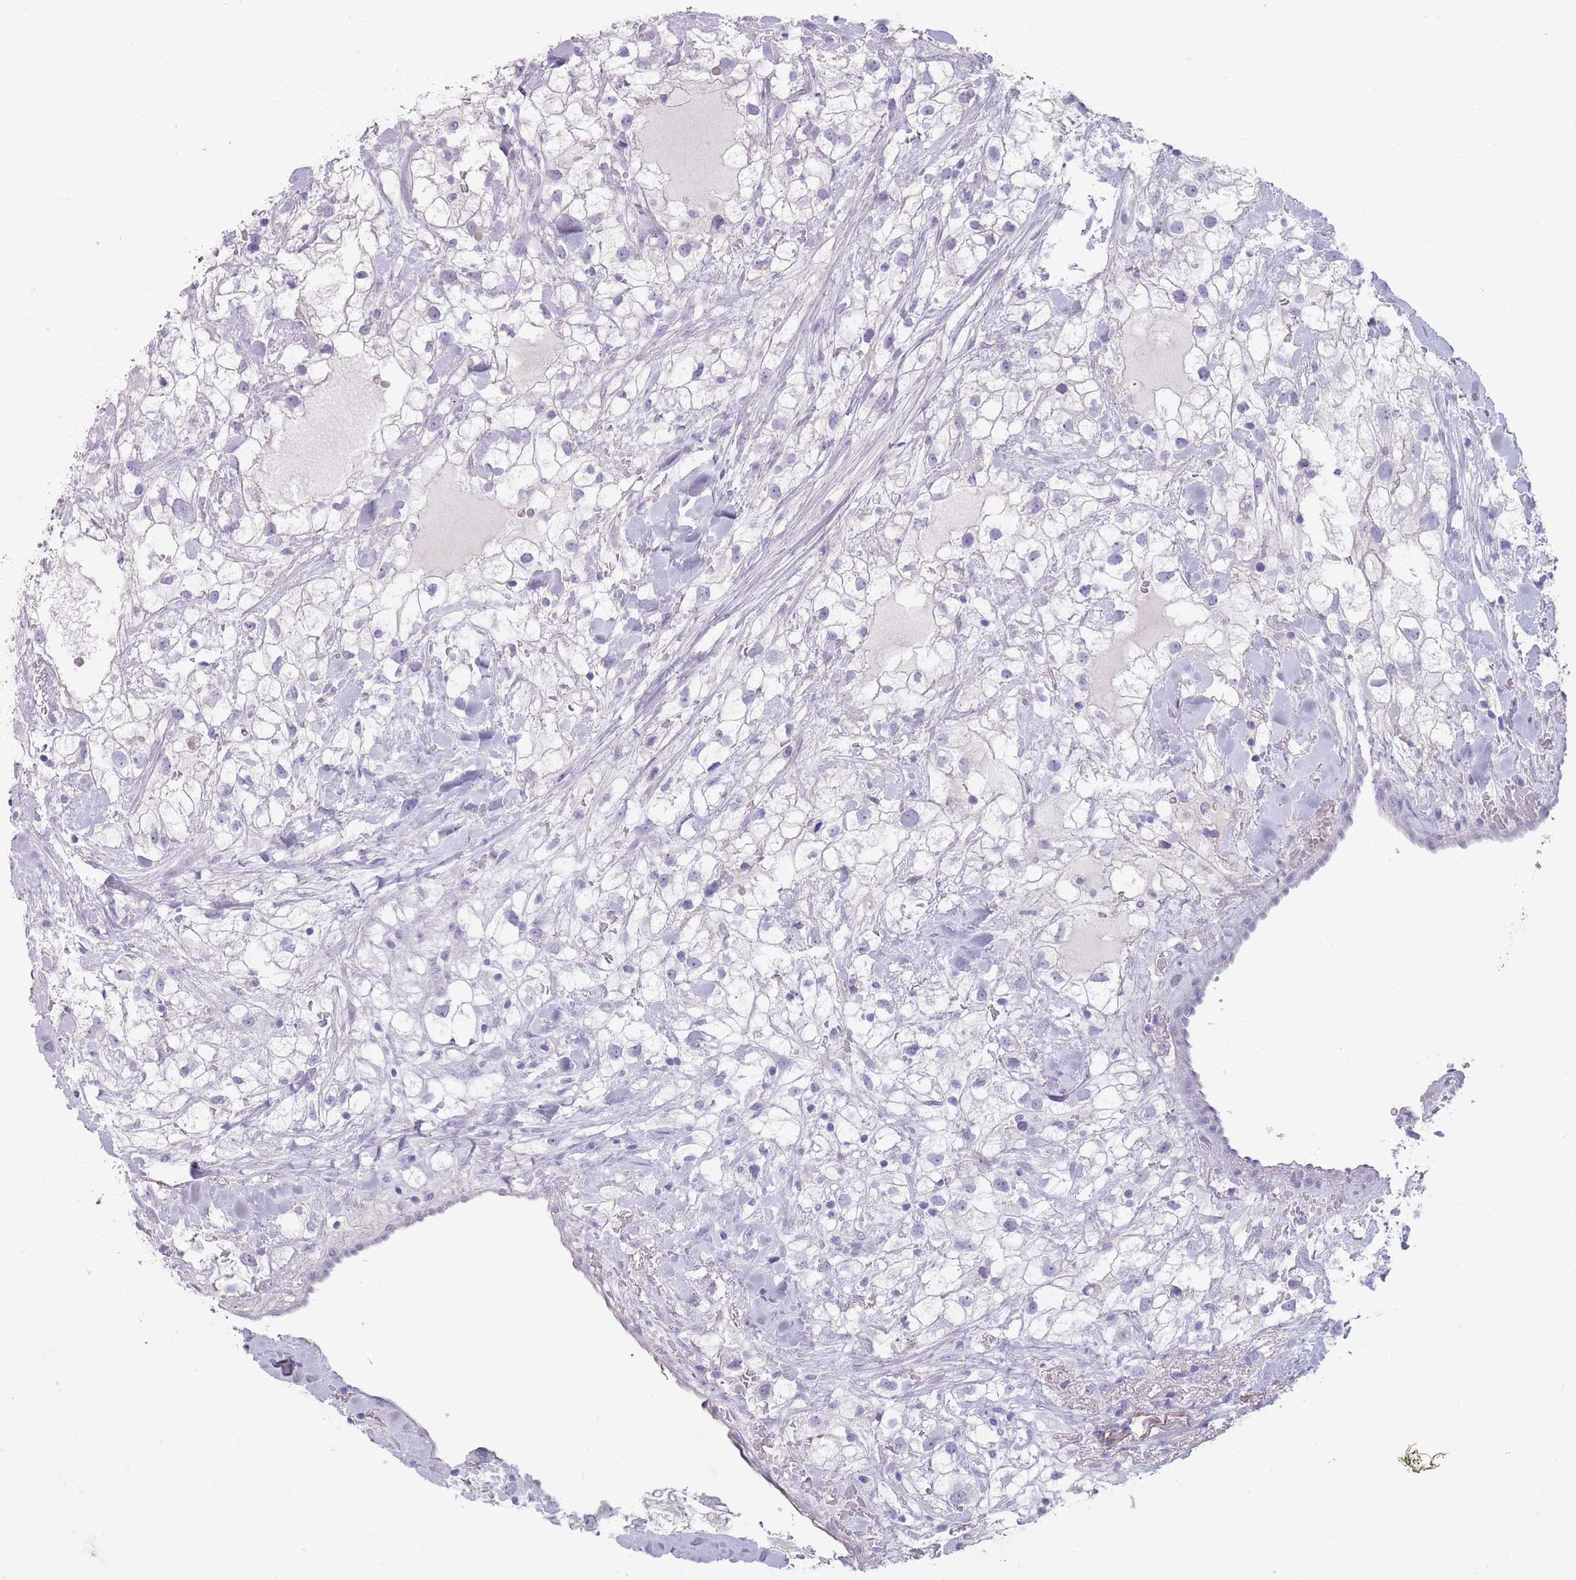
{"staining": {"intensity": "negative", "quantity": "none", "location": "none"}, "tissue": "renal cancer", "cell_type": "Tumor cells", "image_type": "cancer", "snomed": [{"axis": "morphology", "description": "Adenocarcinoma, NOS"}, {"axis": "topography", "description": "Kidney"}], "caption": "This image is of adenocarcinoma (renal) stained with immunohistochemistry (IHC) to label a protein in brown with the nuclei are counter-stained blue. There is no staining in tumor cells.", "gene": "RHBG", "patient": {"sex": "male", "age": 59}}